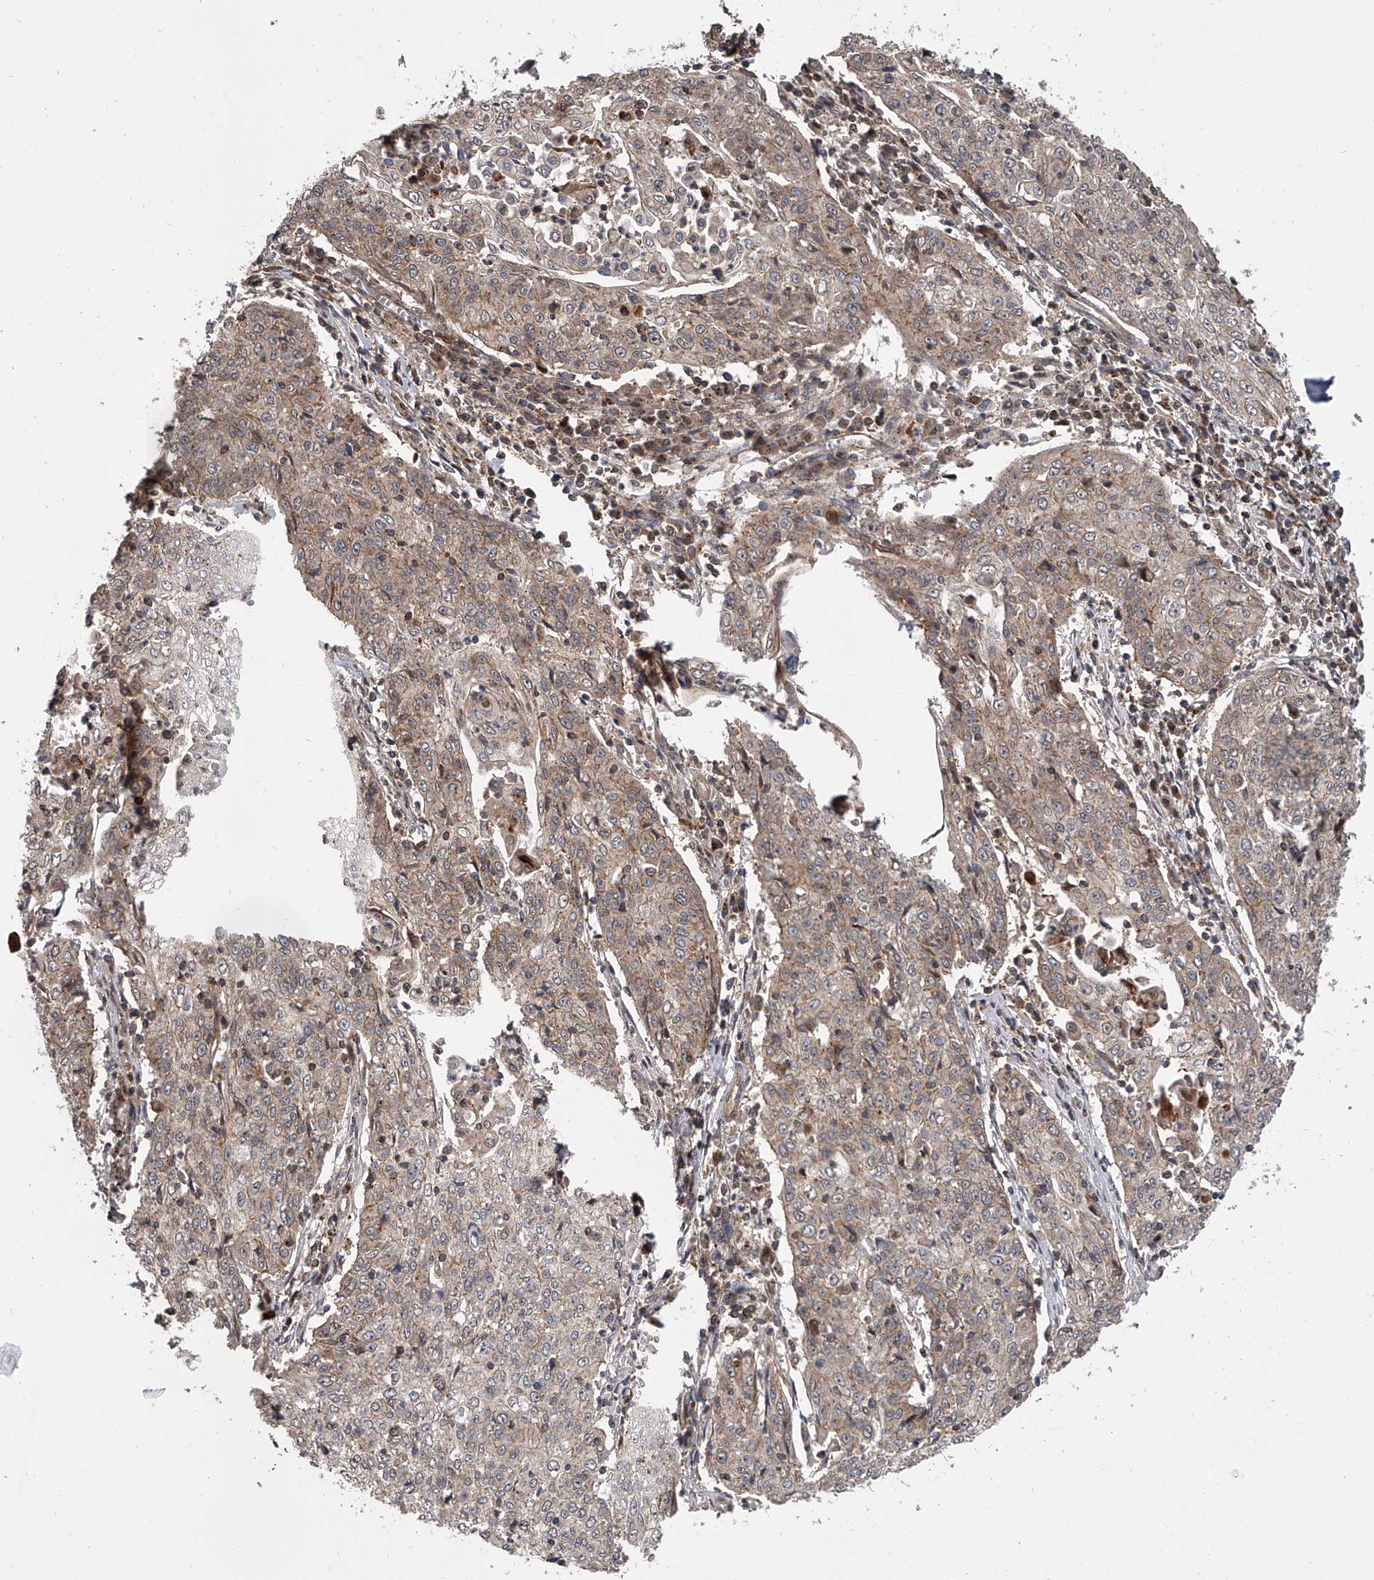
{"staining": {"intensity": "weak", "quantity": "25%-75%", "location": "cytoplasmic/membranous"}, "tissue": "cervical cancer", "cell_type": "Tumor cells", "image_type": "cancer", "snomed": [{"axis": "morphology", "description": "Squamous cell carcinoma, NOS"}, {"axis": "topography", "description": "Cervix"}], "caption": "Cervical squamous cell carcinoma stained for a protein reveals weak cytoplasmic/membranous positivity in tumor cells.", "gene": "USP47", "patient": {"sex": "female", "age": 48}}